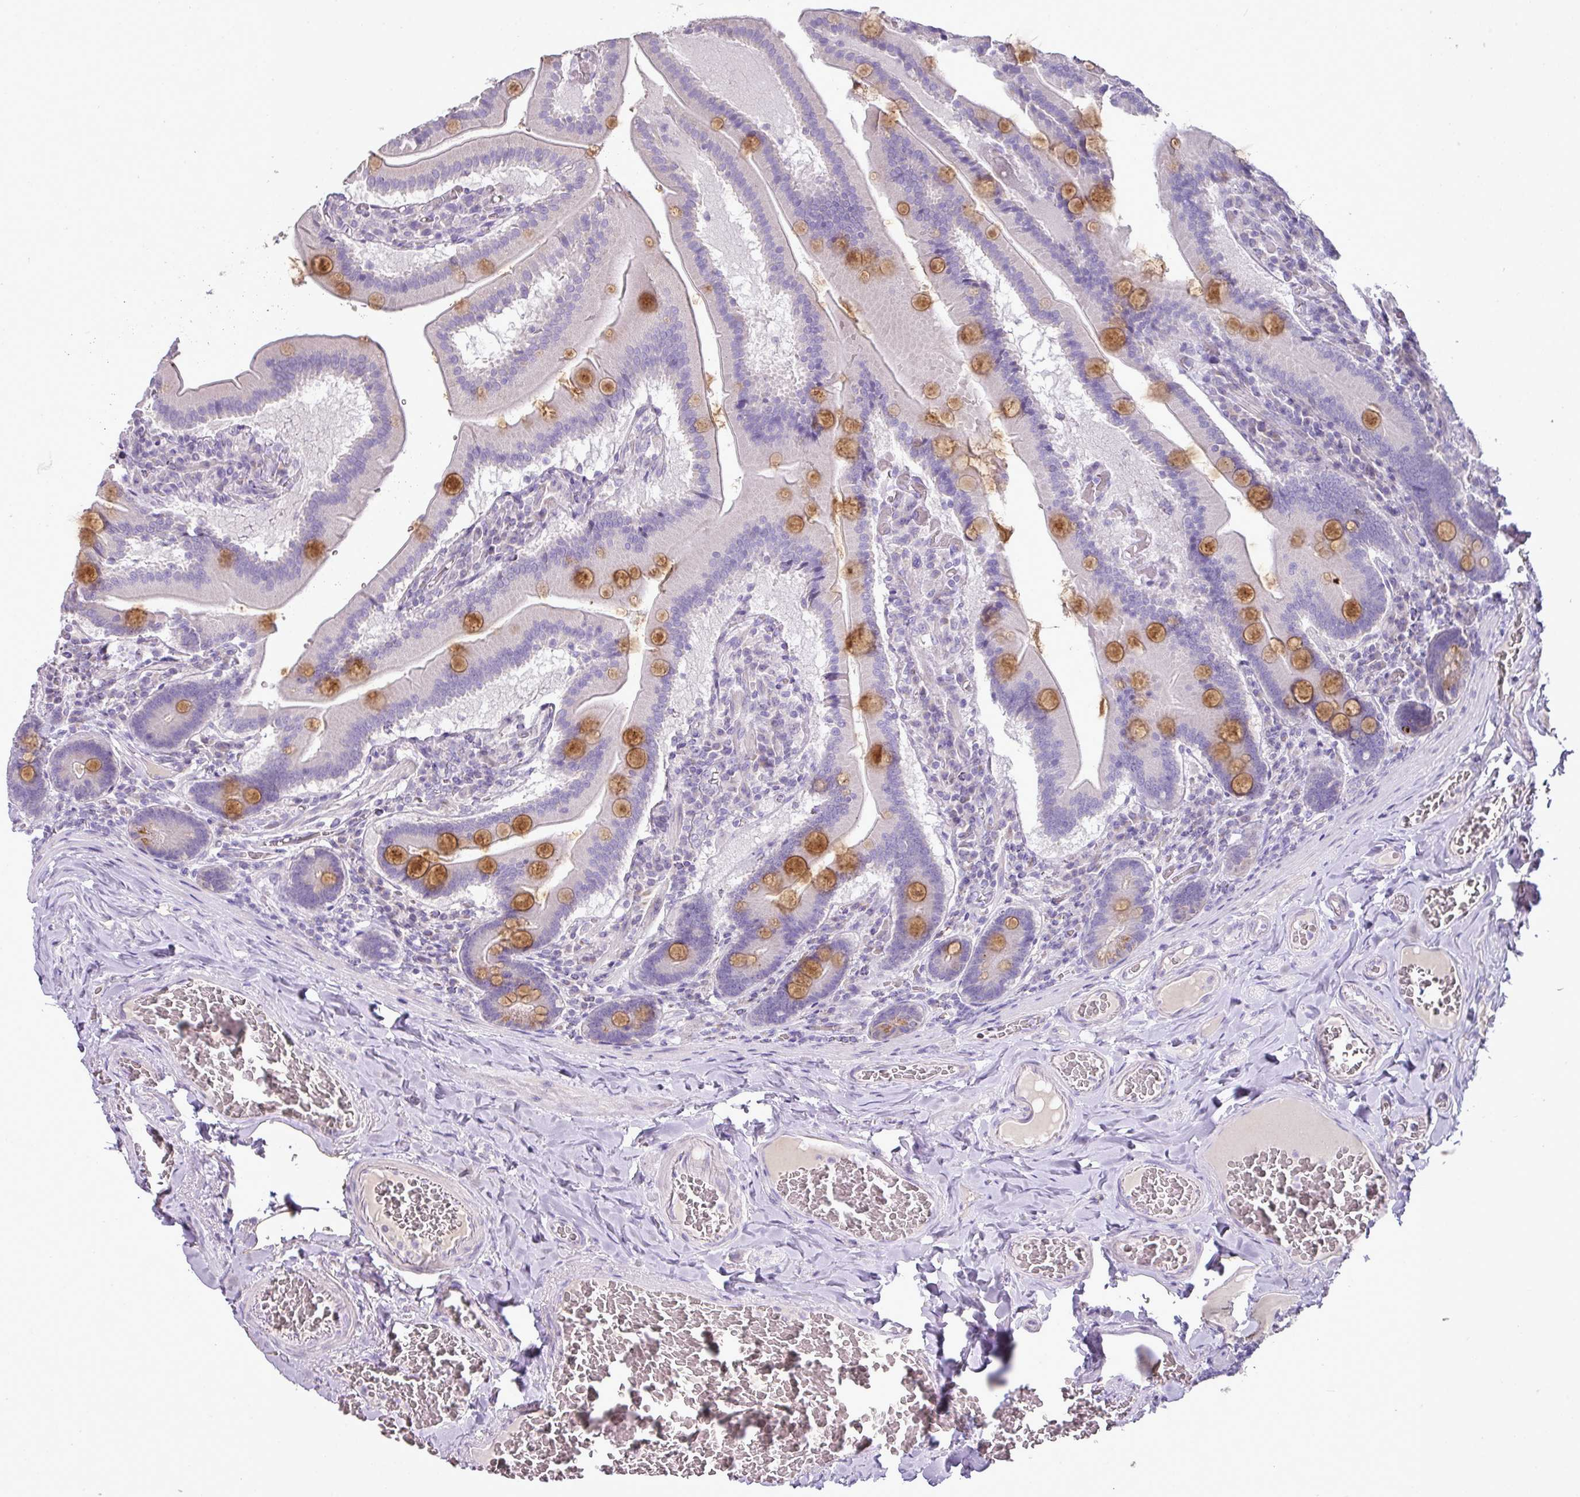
{"staining": {"intensity": "strong", "quantity": "<25%", "location": "cytoplasmic/membranous"}, "tissue": "duodenum", "cell_type": "Glandular cells", "image_type": "normal", "snomed": [{"axis": "morphology", "description": "Normal tissue, NOS"}, {"axis": "topography", "description": "Duodenum"}], "caption": "Strong cytoplasmic/membranous positivity for a protein is appreciated in approximately <25% of glandular cells of normal duodenum using immunohistochemistry.", "gene": "BRINP2", "patient": {"sex": "female", "age": 62}}